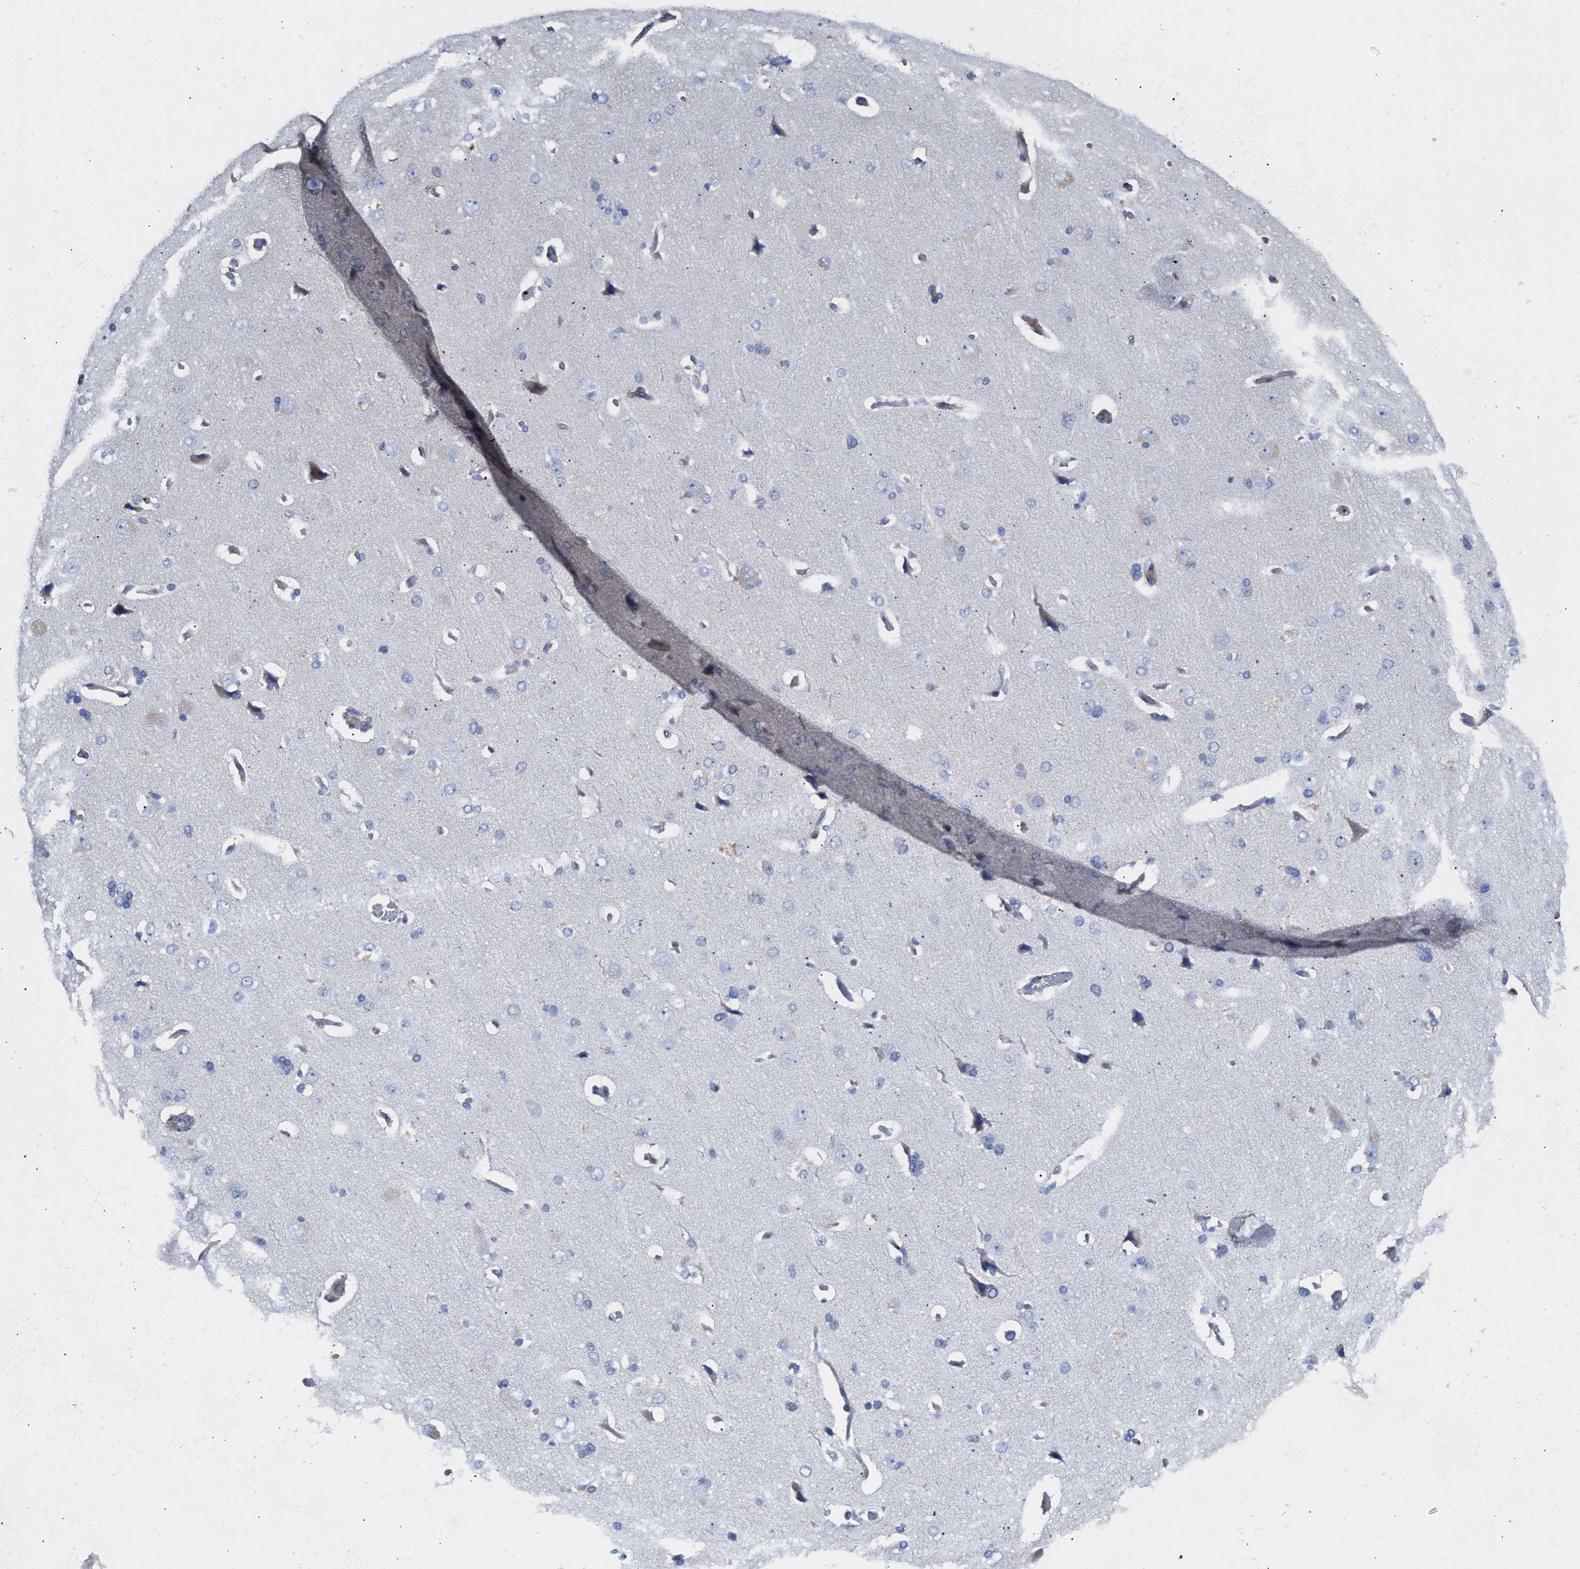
{"staining": {"intensity": "moderate", "quantity": ">75%", "location": "cytoplasmic/membranous"}, "tissue": "cerebral cortex", "cell_type": "Endothelial cells", "image_type": "normal", "snomed": [{"axis": "morphology", "description": "Normal tissue, NOS"}, {"axis": "topography", "description": "Cerebral cortex"}], "caption": "This photomicrograph shows immunohistochemistry staining of benign human cerebral cortex, with medium moderate cytoplasmic/membranous expression in about >75% of endothelial cells.", "gene": "HS3ST5", "patient": {"sex": "male", "age": 62}}